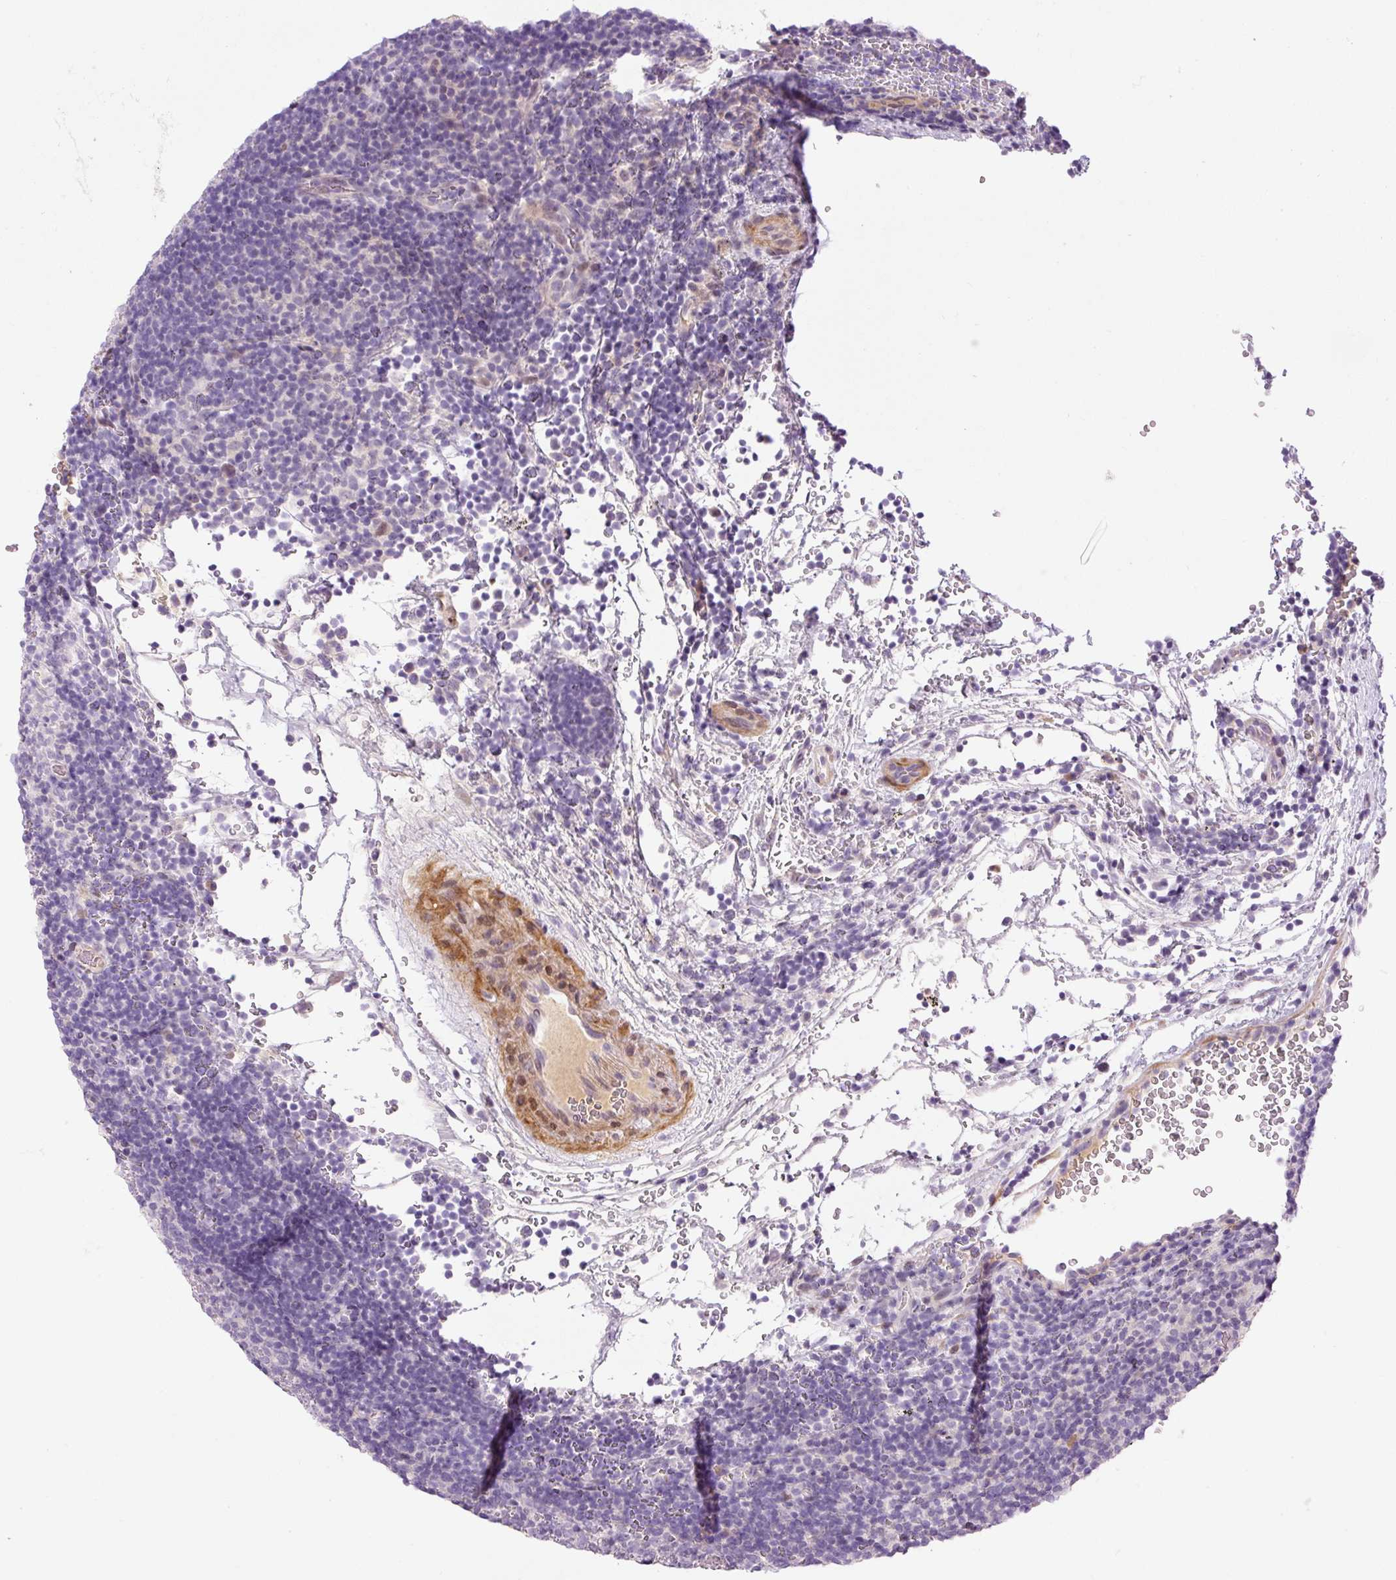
{"staining": {"intensity": "negative", "quantity": "none", "location": "none"}, "tissue": "lymphoma", "cell_type": "Tumor cells", "image_type": "cancer", "snomed": [{"axis": "morphology", "description": "Hodgkin's disease, NOS"}, {"axis": "topography", "description": "Lymph node"}], "caption": "An immunohistochemistry (IHC) image of lymphoma is shown. There is no staining in tumor cells of lymphoma.", "gene": "HNF1A", "patient": {"sex": "female", "age": 57}}